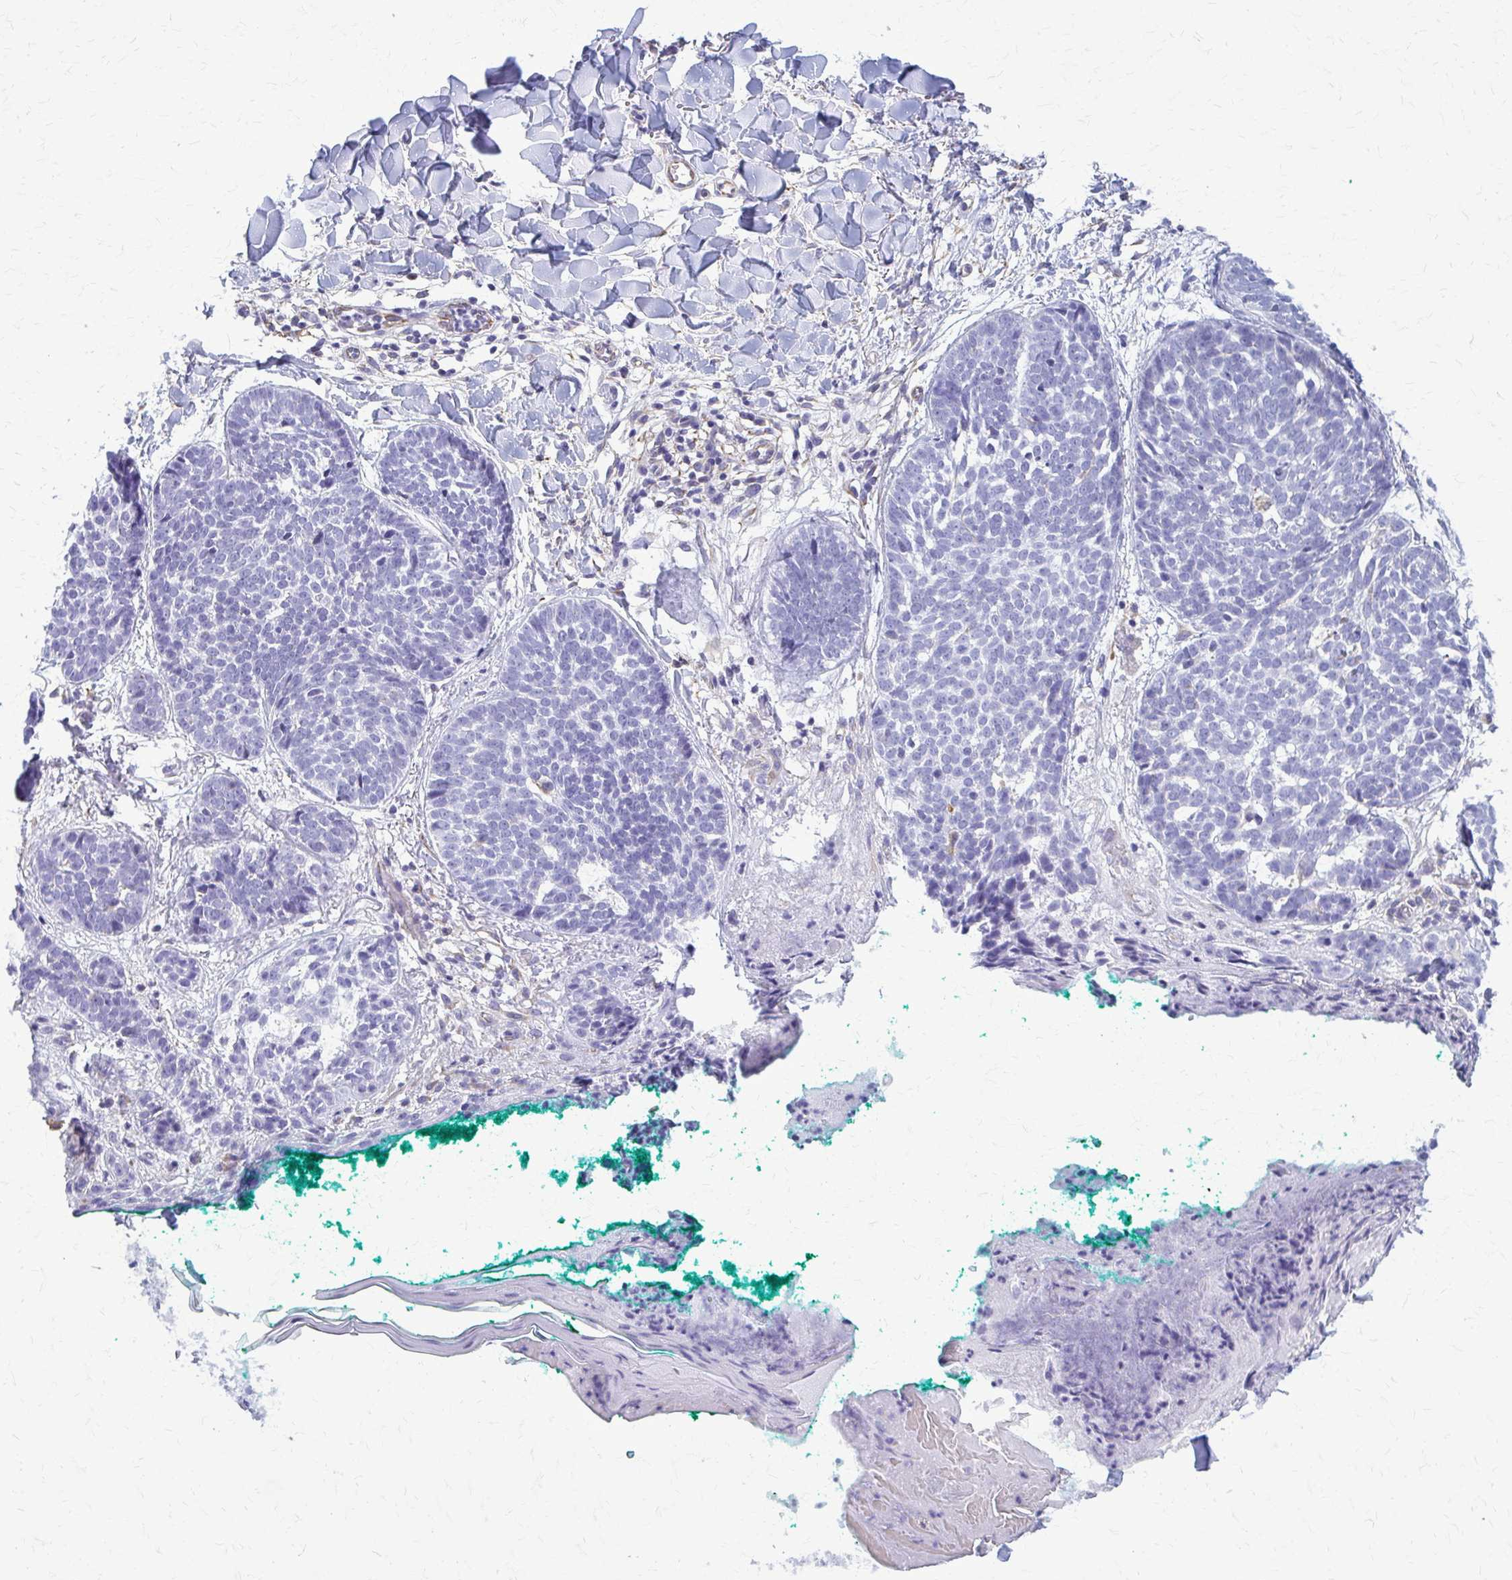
{"staining": {"intensity": "negative", "quantity": "none", "location": "none"}, "tissue": "skin cancer", "cell_type": "Tumor cells", "image_type": "cancer", "snomed": [{"axis": "morphology", "description": "Basal cell carcinoma"}, {"axis": "topography", "description": "Skin"}, {"axis": "topography", "description": "Skin of neck"}, {"axis": "topography", "description": "Skin of shoulder"}, {"axis": "topography", "description": "Skin of back"}], "caption": "This is an IHC image of human skin cancer. There is no staining in tumor cells.", "gene": "GFAP", "patient": {"sex": "male", "age": 80}}